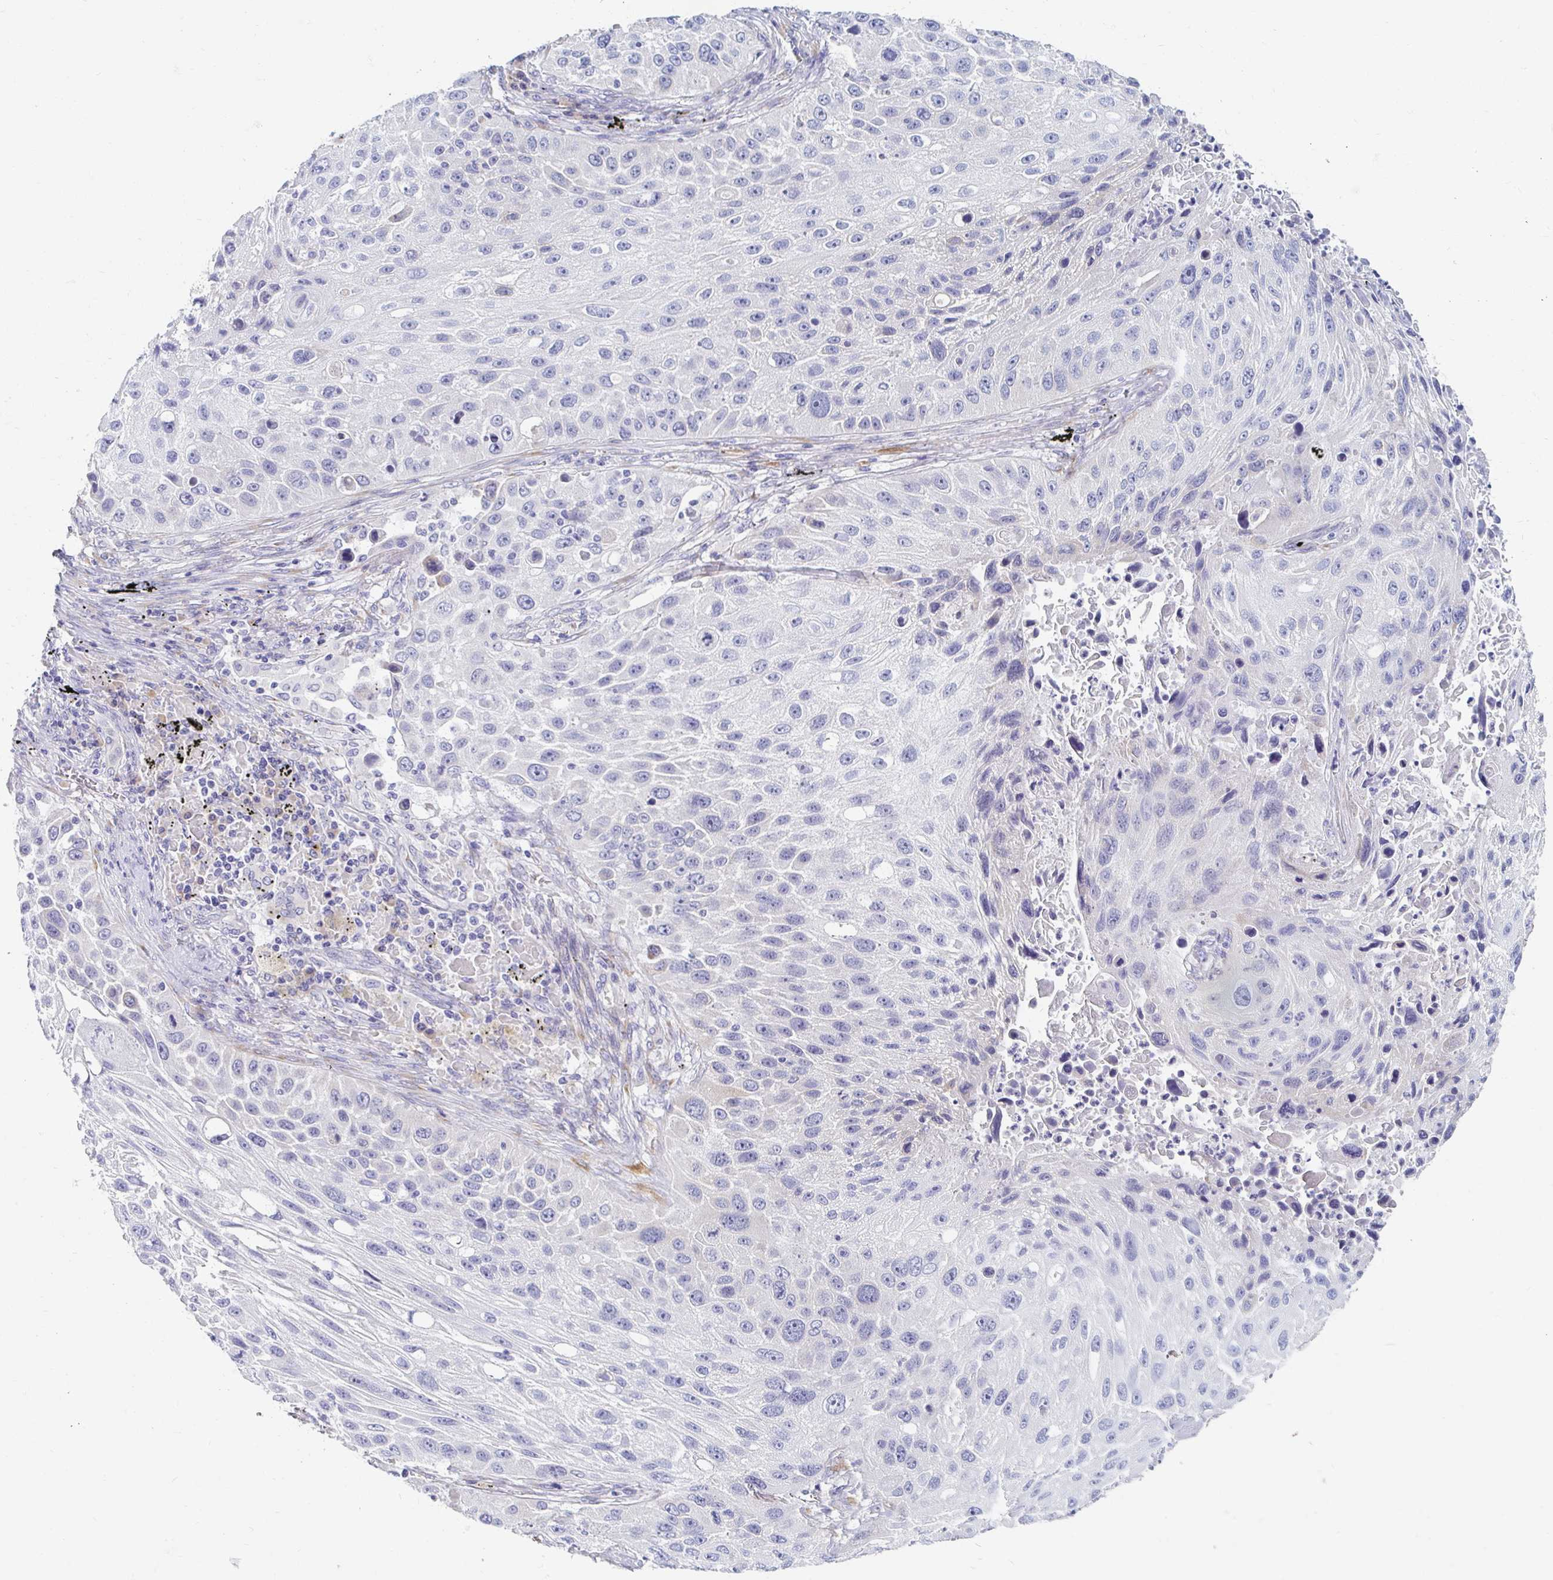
{"staining": {"intensity": "negative", "quantity": "none", "location": "none"}, "tissue": "lung cancer", "cell_type": "Tumor cells", "image_type": "cancer", "snomed": [{"axis": "morphology", "description": "Normal morphology"}, {"axis": "morphology", "description": "Squamous cell carcinoma, NOS"}, {"axis": "topography", "description": "Lymph node"}, {"axis": "topography", "description": "Lung"}], "caption": "The histopathology image exhibits no staining of tumor cells in lung cancer (squamous cell carcinoma).", "gene": "MYLK2", "patient": {"sex": "male", "age": 67}}